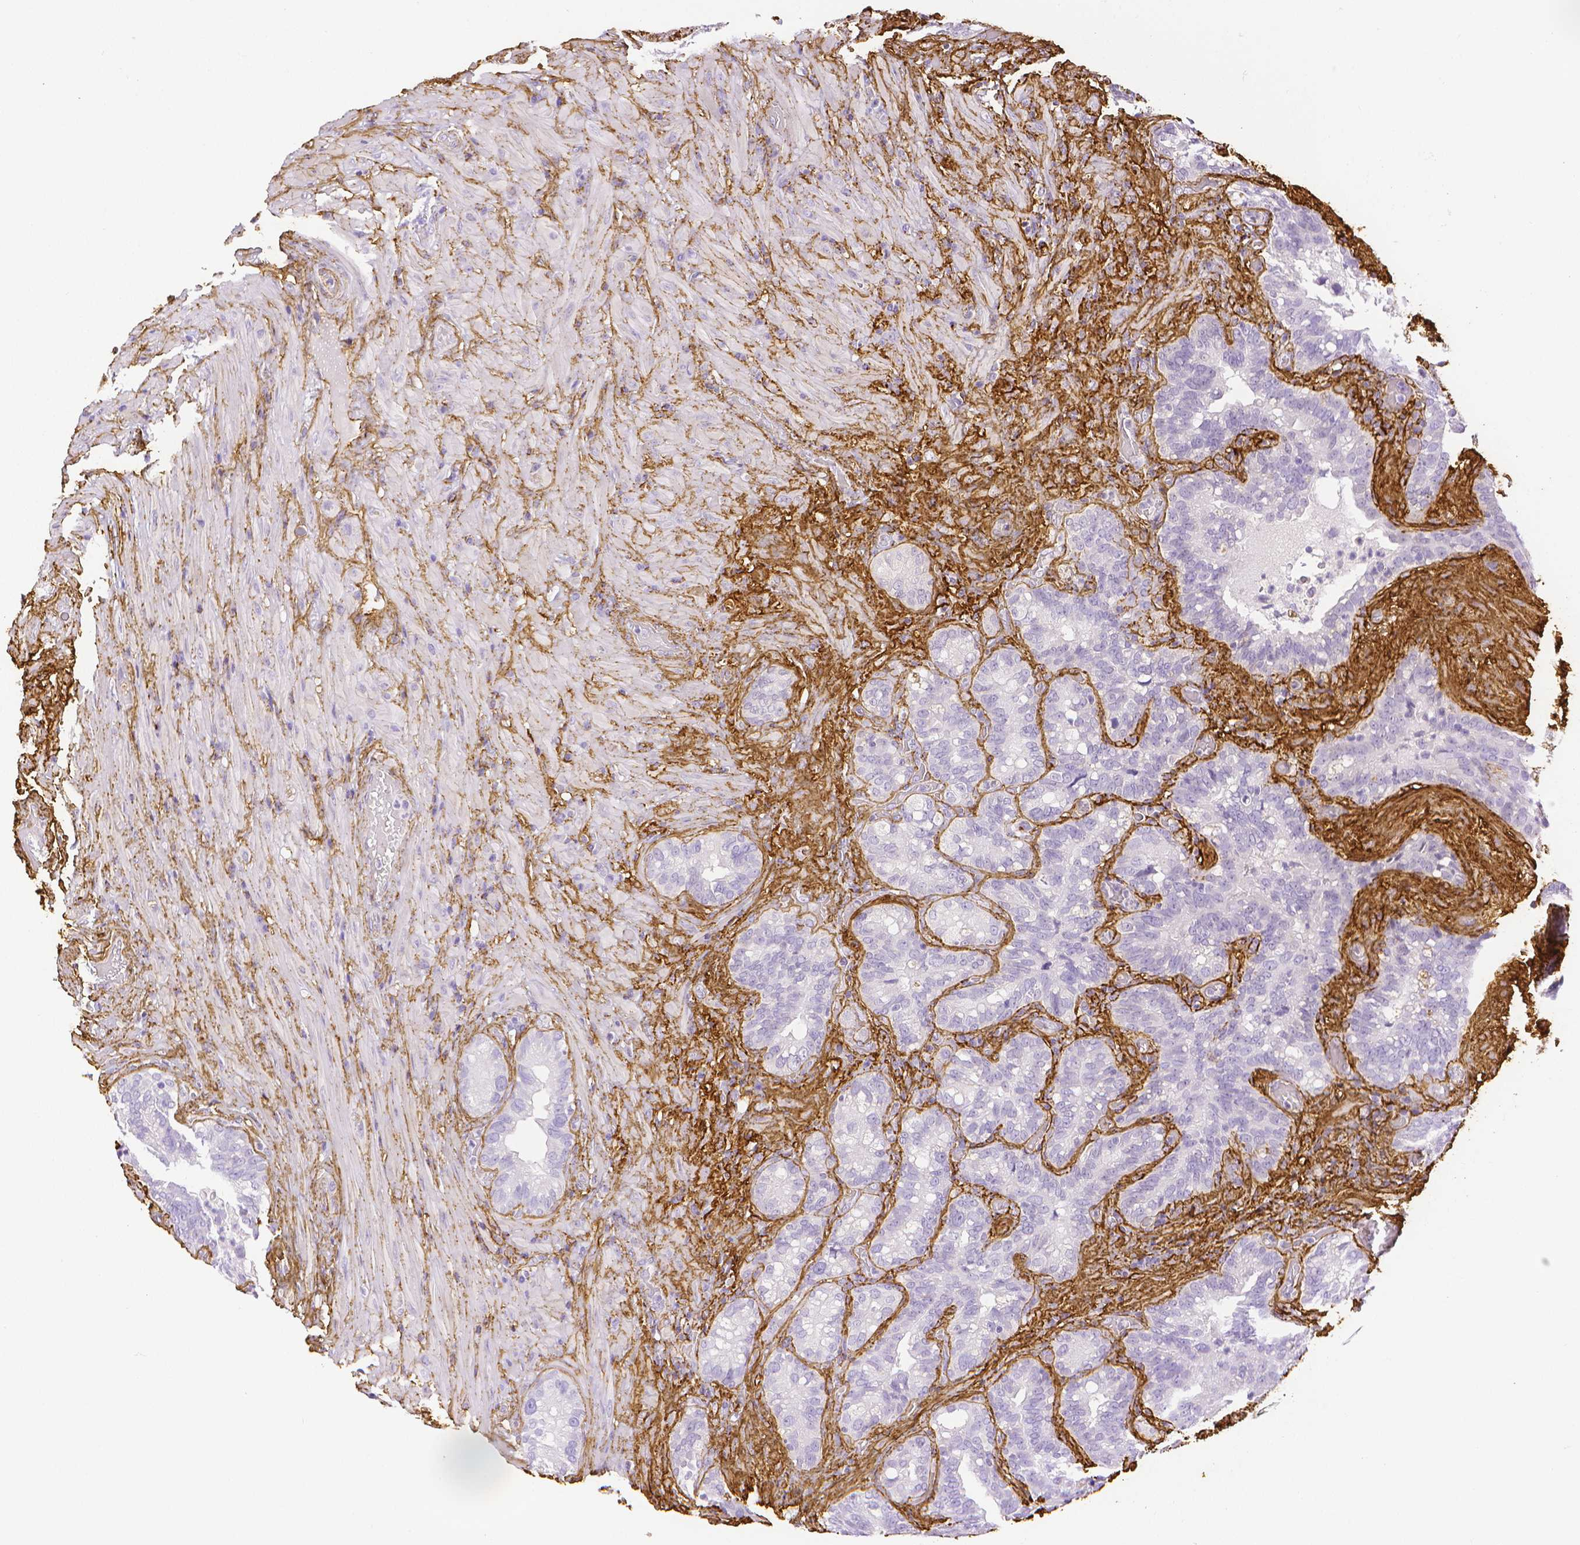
{"staining": {"intensity": "negative", "quantity": "none", "location": "none"}, "tissue": "seminal vesicle", "cell_type": "Glandular cells", "image_type": "normal", "snomed": [{"axis": "morphology", "description": "Normal tissue, NOS"}, {"axis": "topography", "description": "Seminal veicle"}], "caption": "The micrograph displays no staining of glandular cells in benign seminal vesicle.", "gene": "FBN1", "patient": {"sex": "male", "age": 68}}